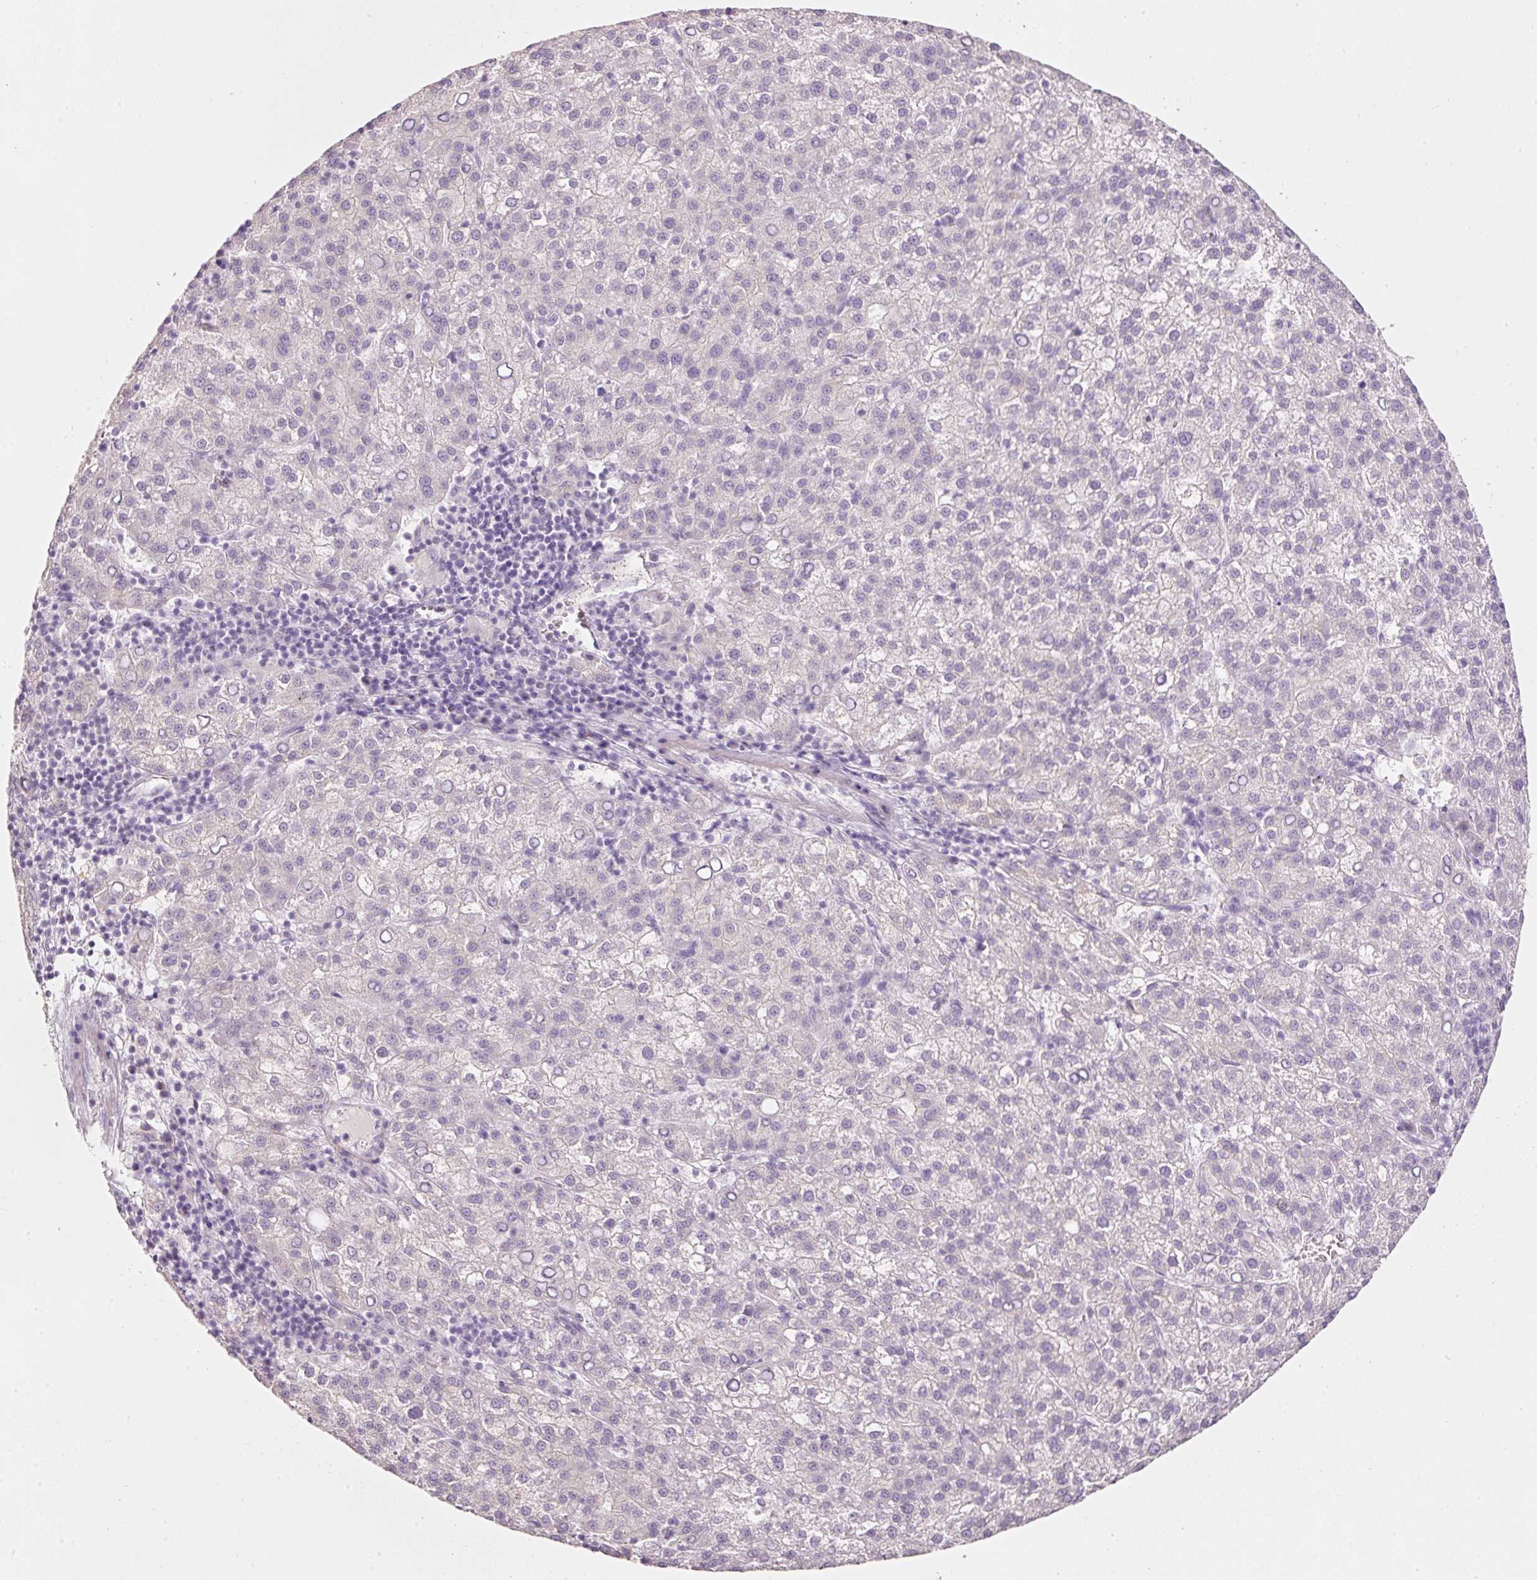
{"staining": {"intensity": "negative", "quantity": "none", "location": "none"}, "tissue": "liver cancer", "cell_type": "Tumor cells", "image_type": "cancer", "snomed": [{"axis": "morphology", "description": "Carcinoma, Hepatocellular, NOS"}, {"axis": "topography", "description": "Liver"}], "caption": "Liver hepatocellular carcinoma was stained to show a protein in brown. There is no significant staining in tumor cells.", "gene": "PDXDC1", "patient": {"sex": "female", "age": 58}}